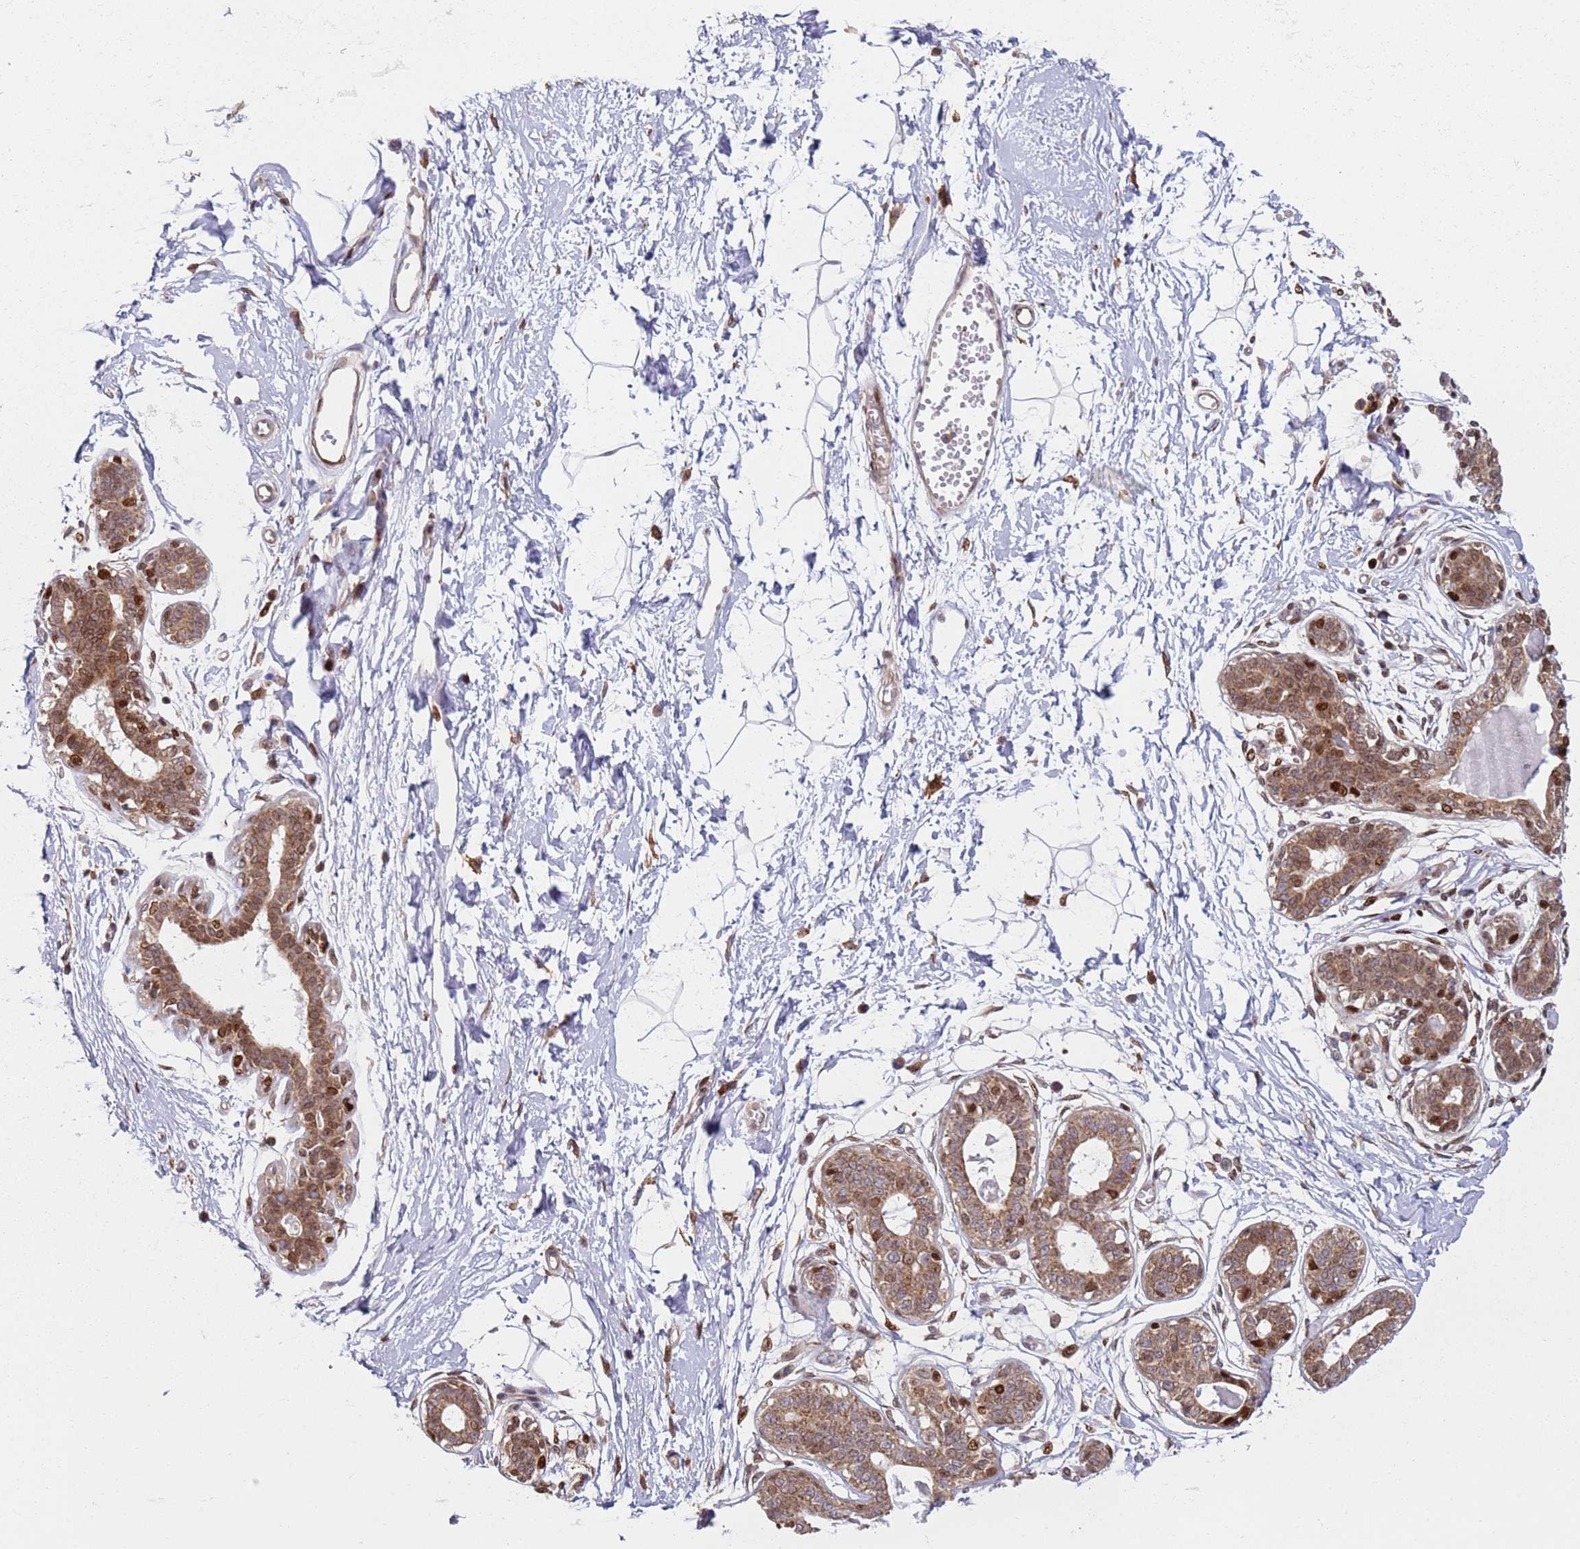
{"staining": {"intensity": "moderate", "quantity": "<25%", "location": "nuclear"}, "tissue": "breast", "cell_type": "Adipocytes", "image_type": "normal", "snomed": [{"axis": "morphology", "description": "Normal tissue, NOS"}, {"axis": "topography", "description": "Breast"}], "caption": "Protein expression analysis of normal breast displays moderate nuclear expression in about <25% of adipocytes. (Brightfield microscopy of DAB IHC at high magnification).", "gene": "HNRNPLL", "patient": {"sex": "female", "age": 45}}